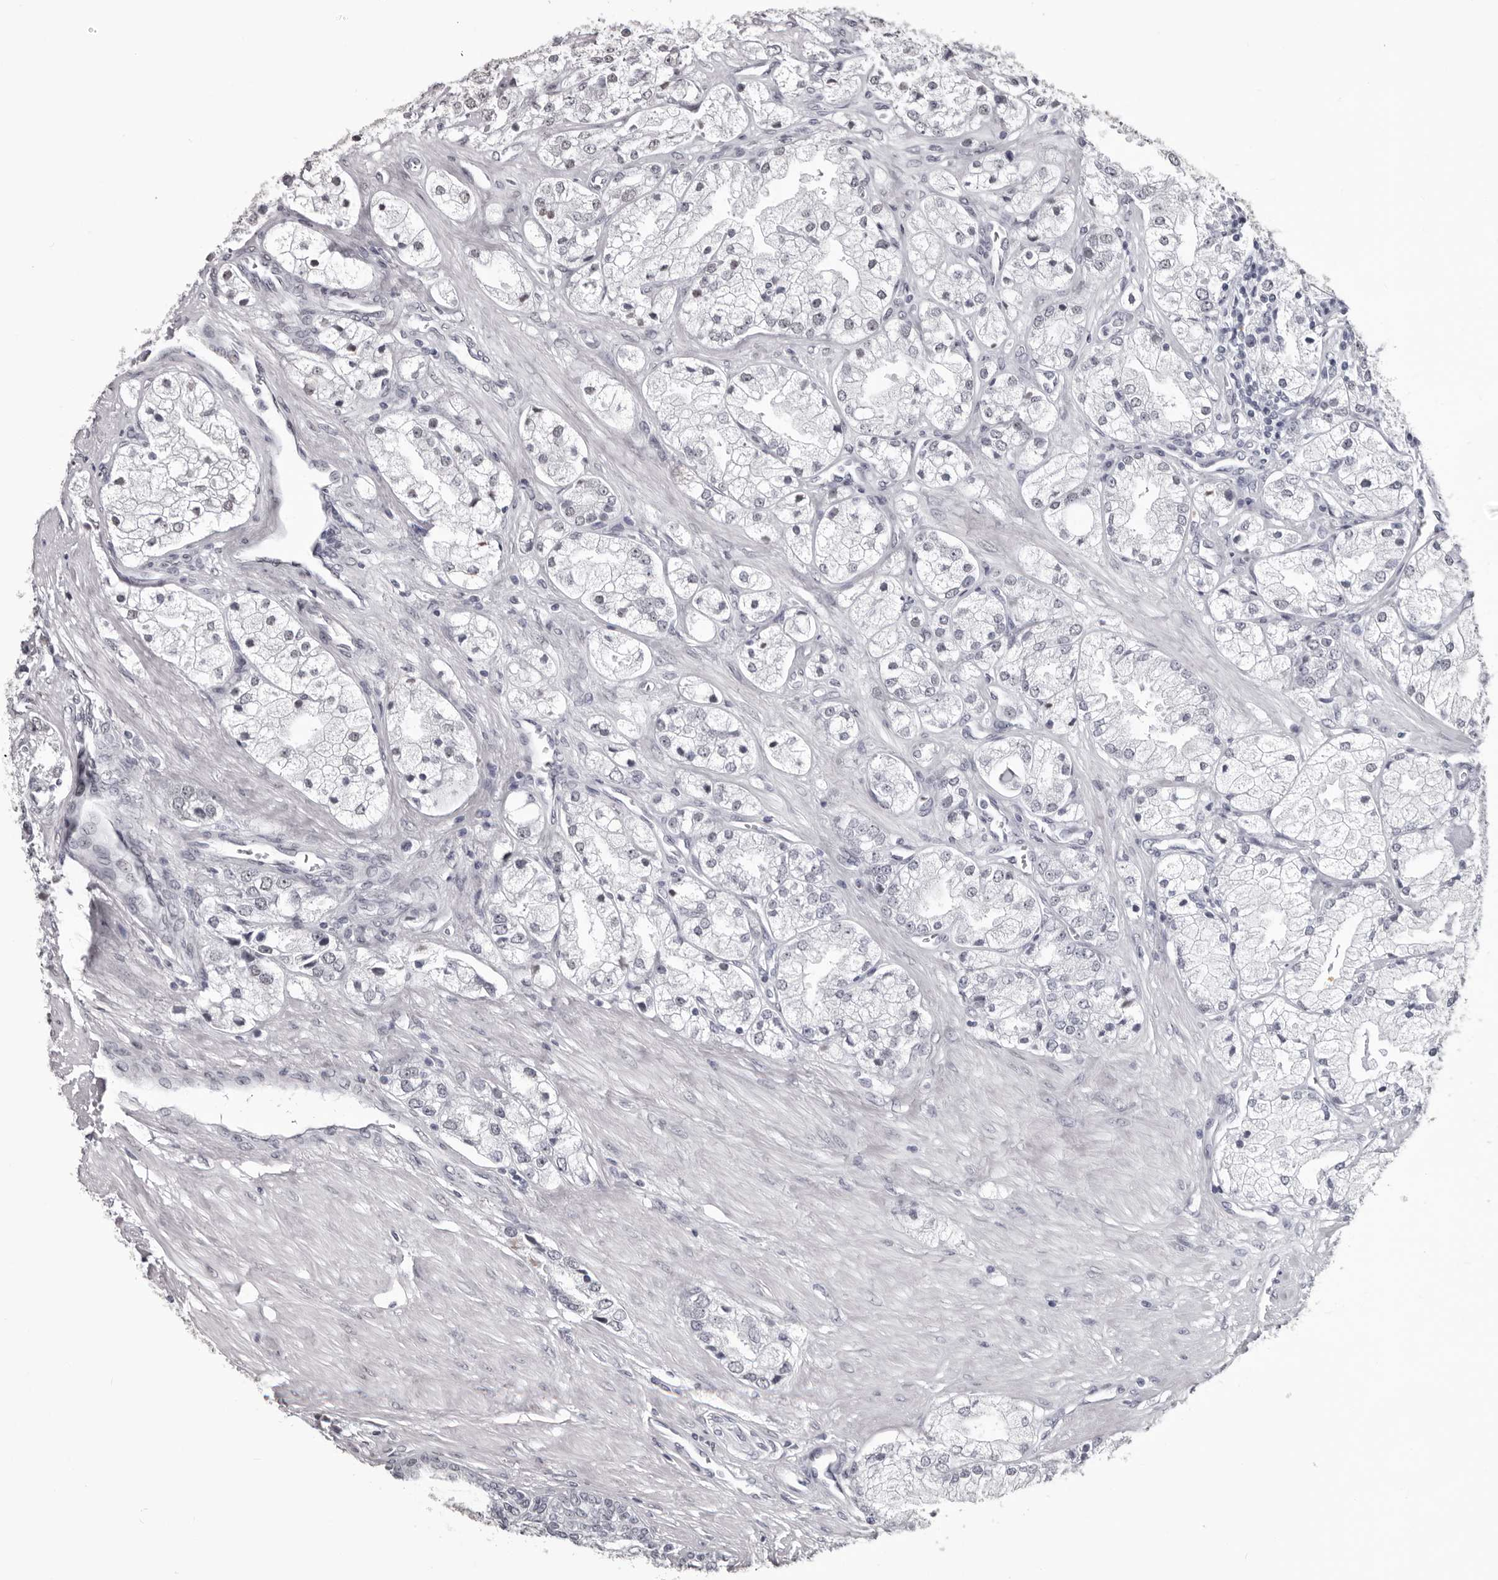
{"staining": {"intensity": "weak", "quantity": "<25%", "location": "nuclear"}, "tissue": "prostate cancer", "cell_type": "Tumor cells", "image_type": "cancer", "snomed": [{"axis": "morphology", "description": "Adenocarcinoma, High grade"}, {"axis": "topography", "description": "Prostate"}], "caption": "Human prostate high-grade adenocarcinoma stained for a protein using immunohistochemistry exhibits no expression in tumor cells.", "gene": "NUMA1", "patient": {"sex": "male", "age": 50}}